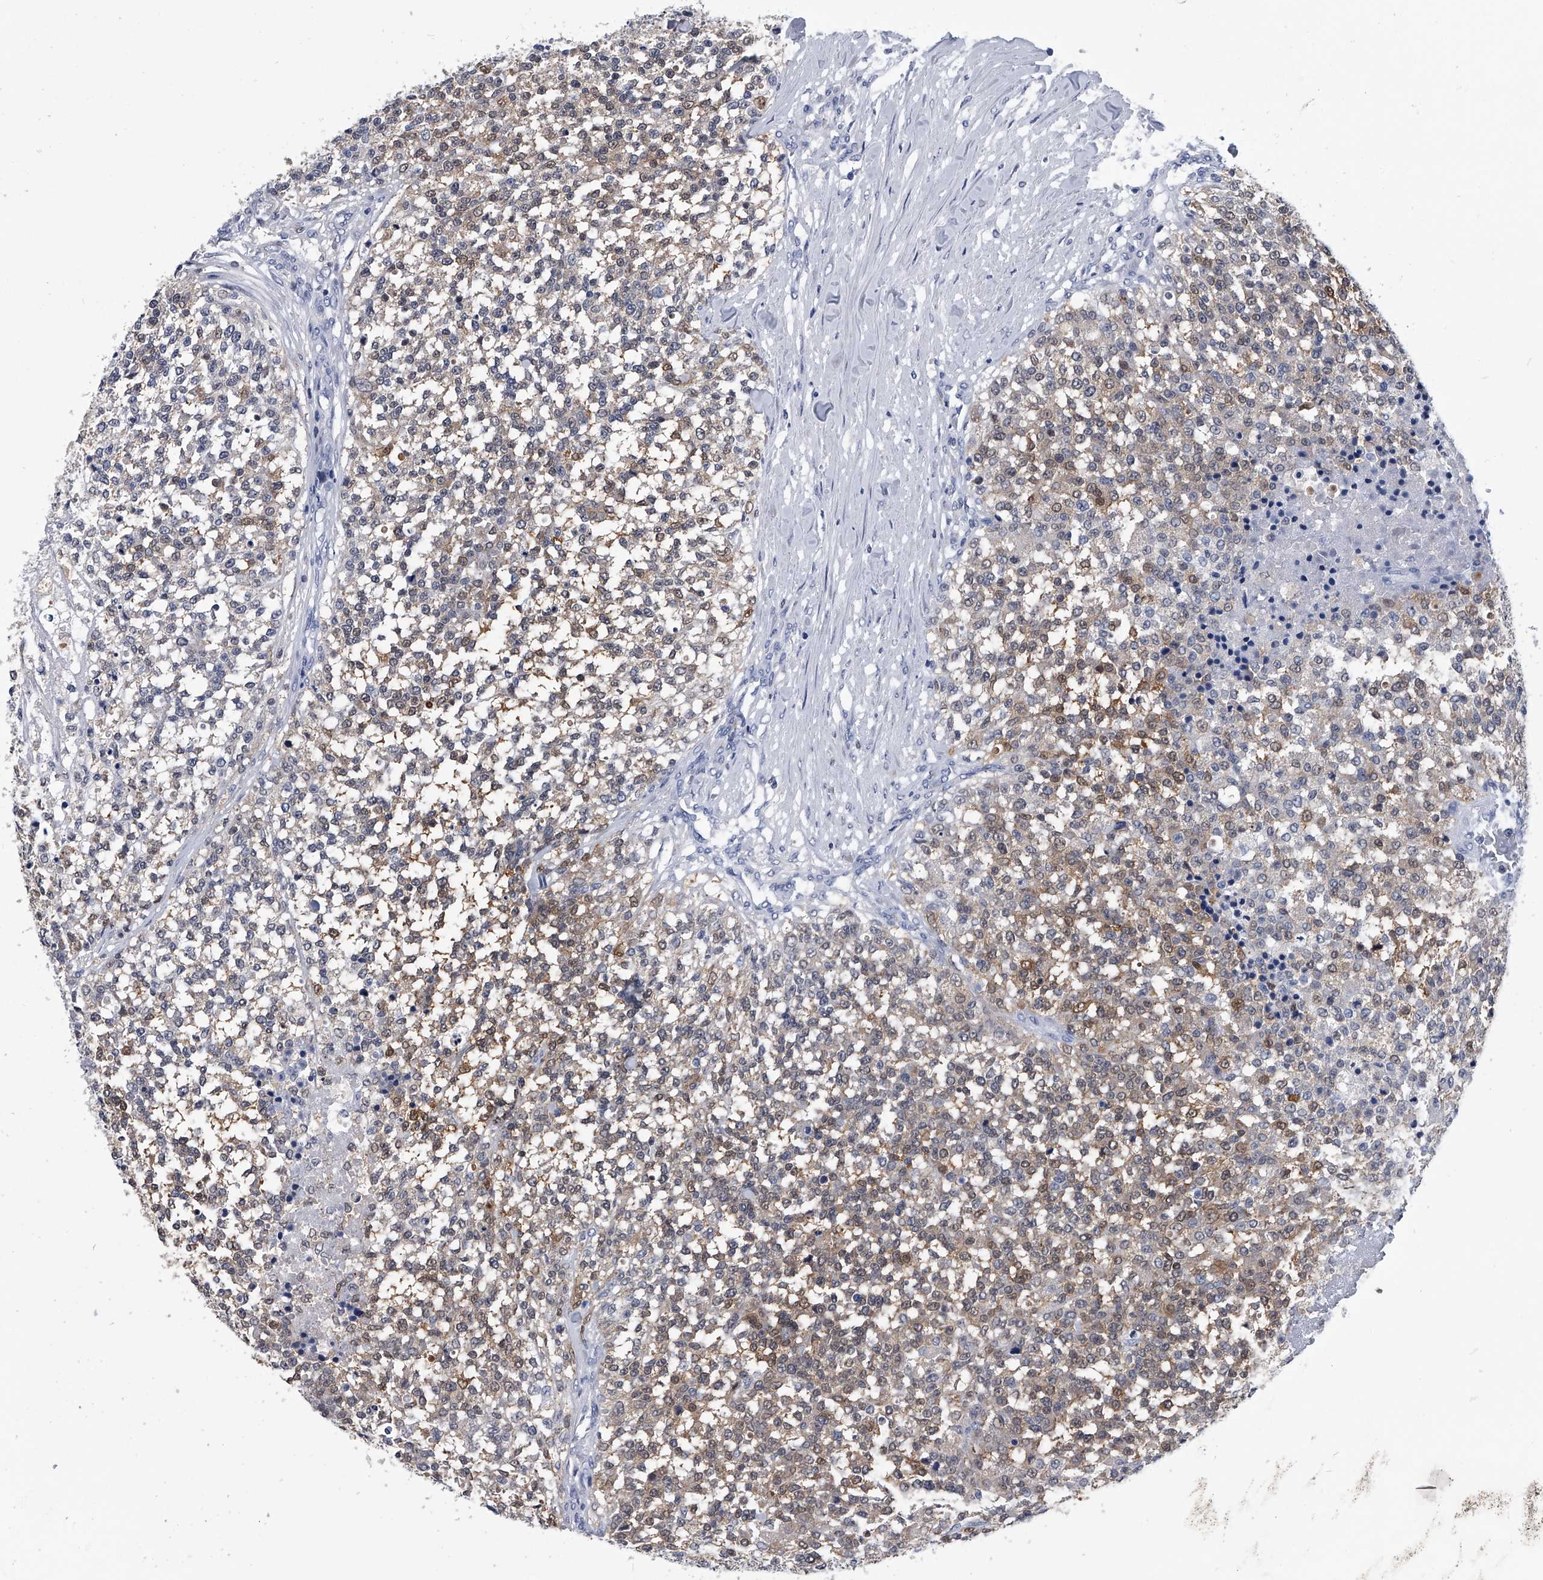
{"staining": {"intensity": "negative", "quantity": "none", "location": "none"}, "tissue": "testis cancer", "cell_type": "Tumor cells", "image_type": "cancer", "snomed": [{"axis": "morphology", "description": "Seminoma, NOS"}, {"axis": "topography", "description": "Testis"}], "caption": "Testis seminoma stained for a protein using immunohistochemistry displays no expression tumor cells.", "gene": "PDXK", "patient": {"sex": "male", "age": 59}}